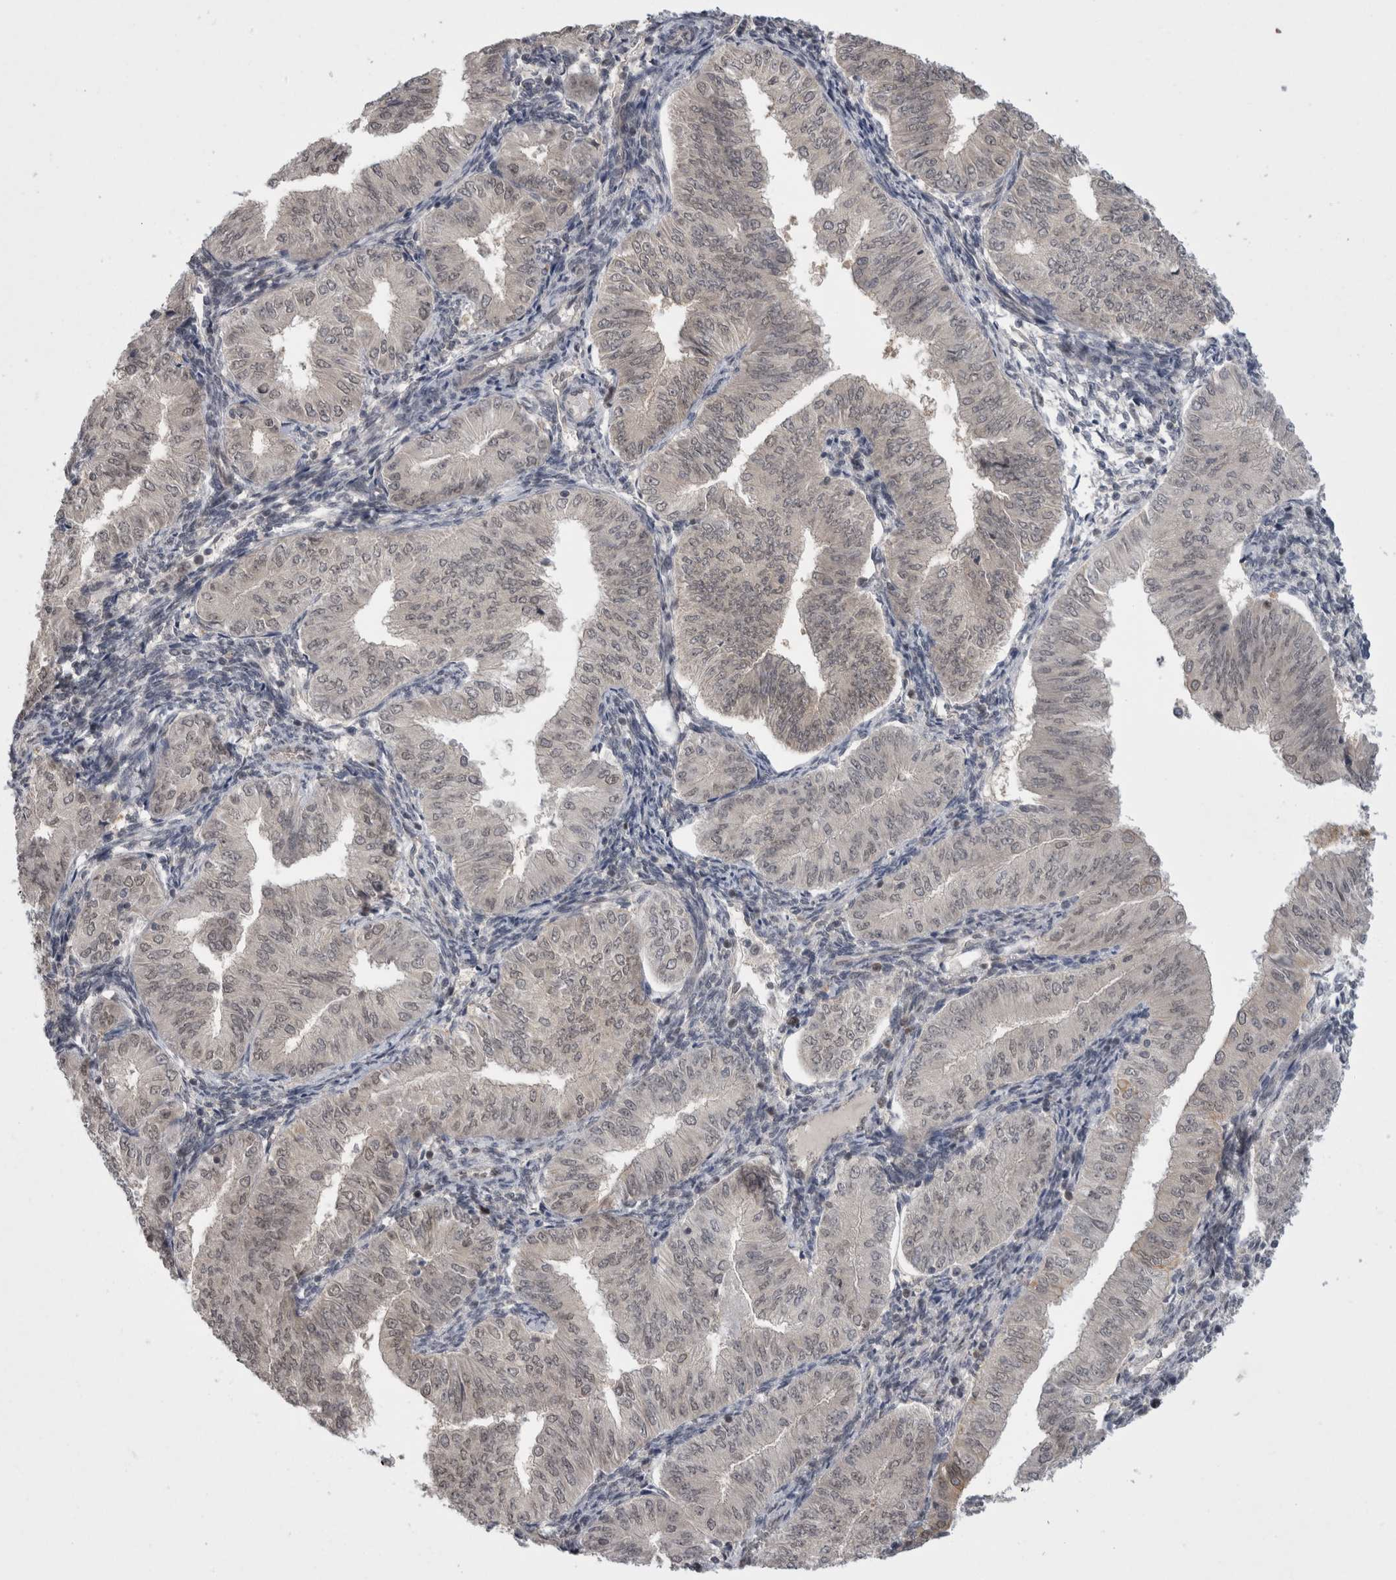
{"staining": {"intensity": "weak", "quantity": "<25%", "location": "nuclear"}, "tissue": "endometrial cancer", "cell_type": "Tumor cells", "image_type": "cancer", "snomed": [{"axis": "morphology", "description": "Normal tissue, NOS"}, {"axis": "morphology", "description": "Adenocarcinoma, NOS"}, {"axis": "topography", "description": "Endometrium"}], "caption": "Human adenocarcinoma (endometrial) stained for a protein using immunohistochemistry demonstrates no positivity in tumor cells.", "gene": "ZNF341", "patient": {"sex": "female", "age": 53}}